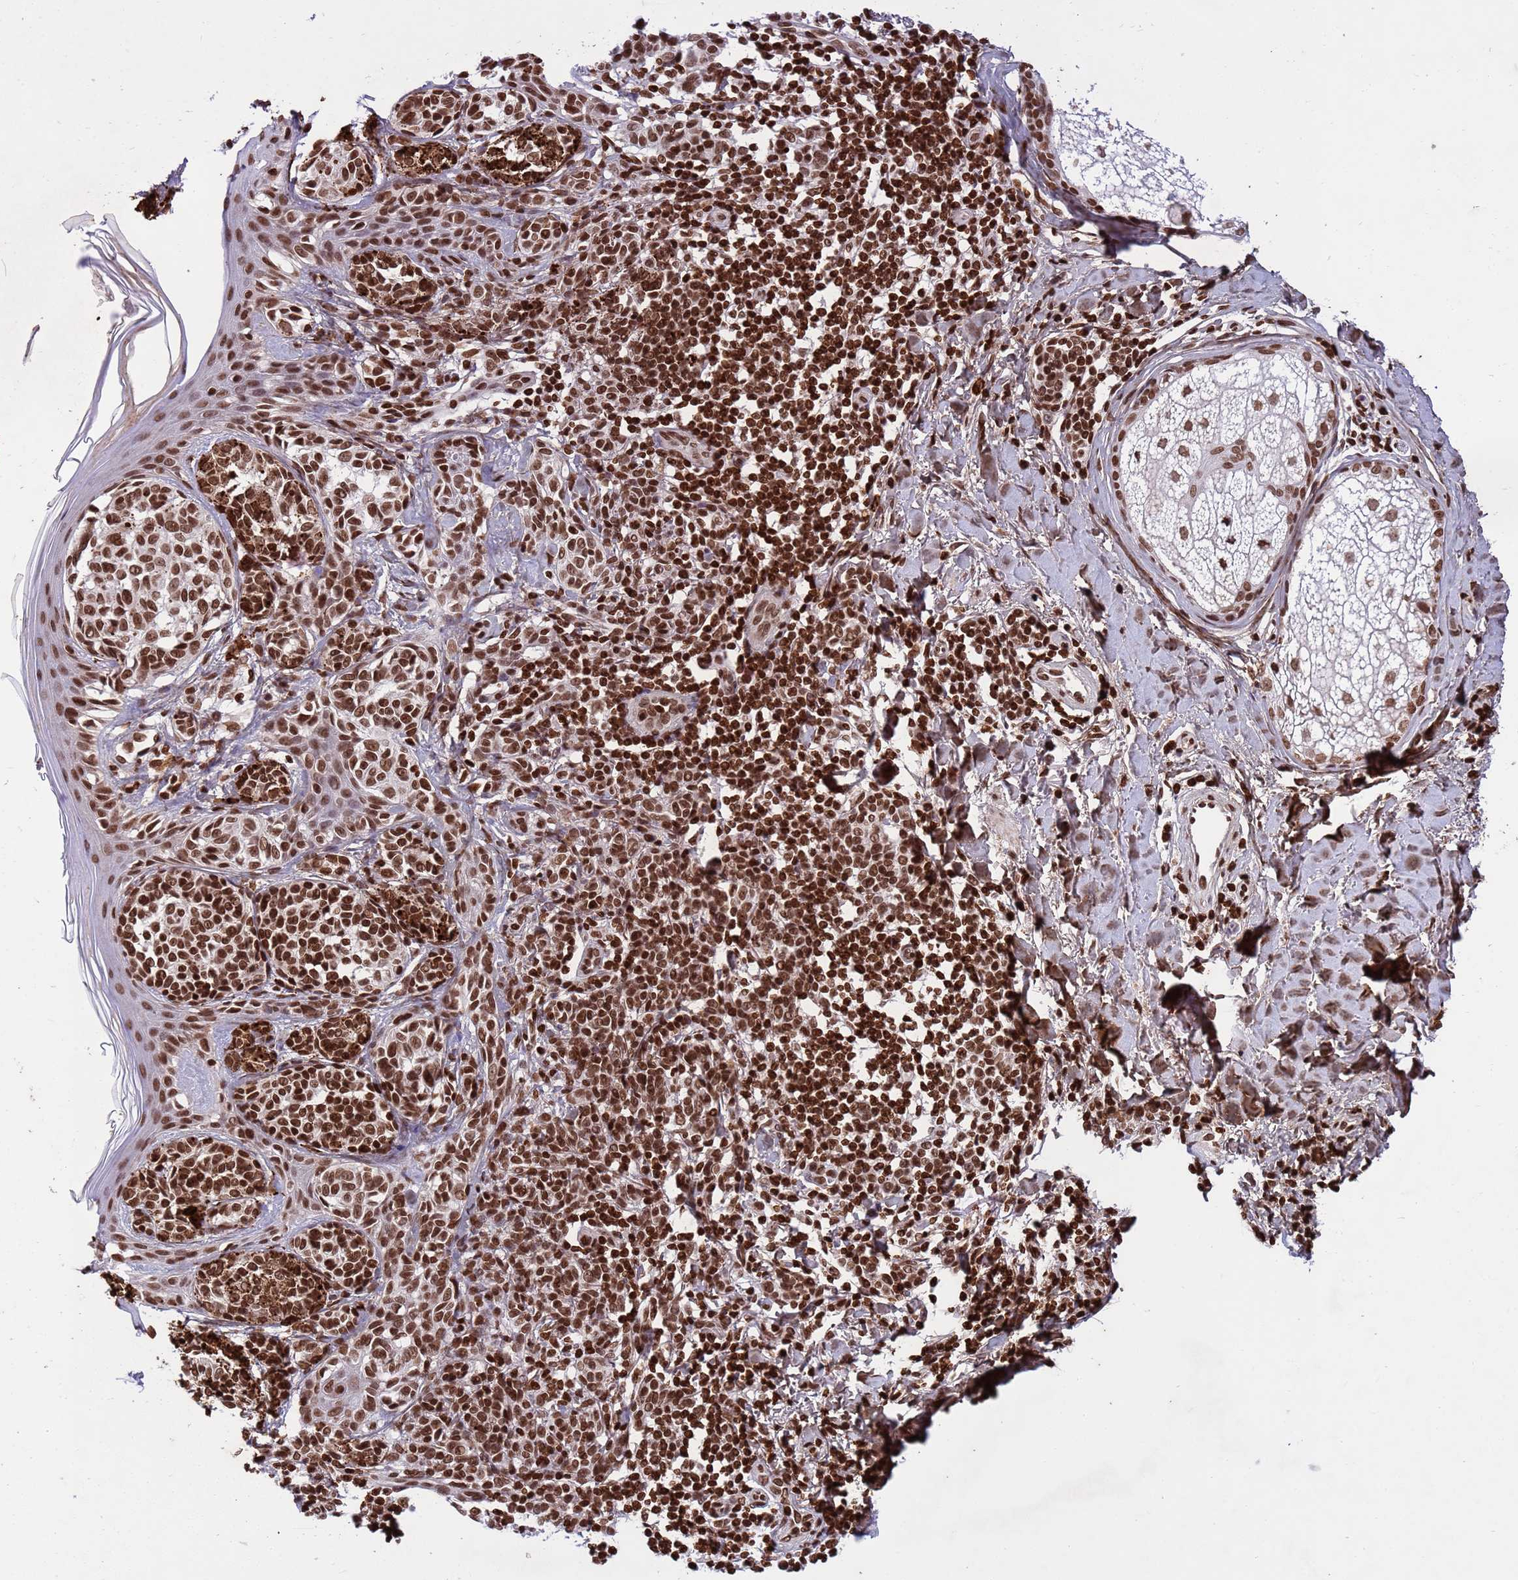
{"staining": {"intensity": "strong", "quantity": ">75%", "location": "nuclear"}, "tissue": "melanoma", "cell_type": "Tumor cells", "image_type": "cancer", "snomed": [{"axis": "morphology", "description": "Malignant melanoma, NOS"}, {"axis": "topography", "description": "Skin of upper extremity"}], "caption": "Immunohistochemistry histopathology image of human melanoma stained for a protein (brown), which shows high levels of strong nuclear expression in about >75% of tumor cells.", "gene": "H3-3B", "patient": {"sex": "male", "age": 40}}